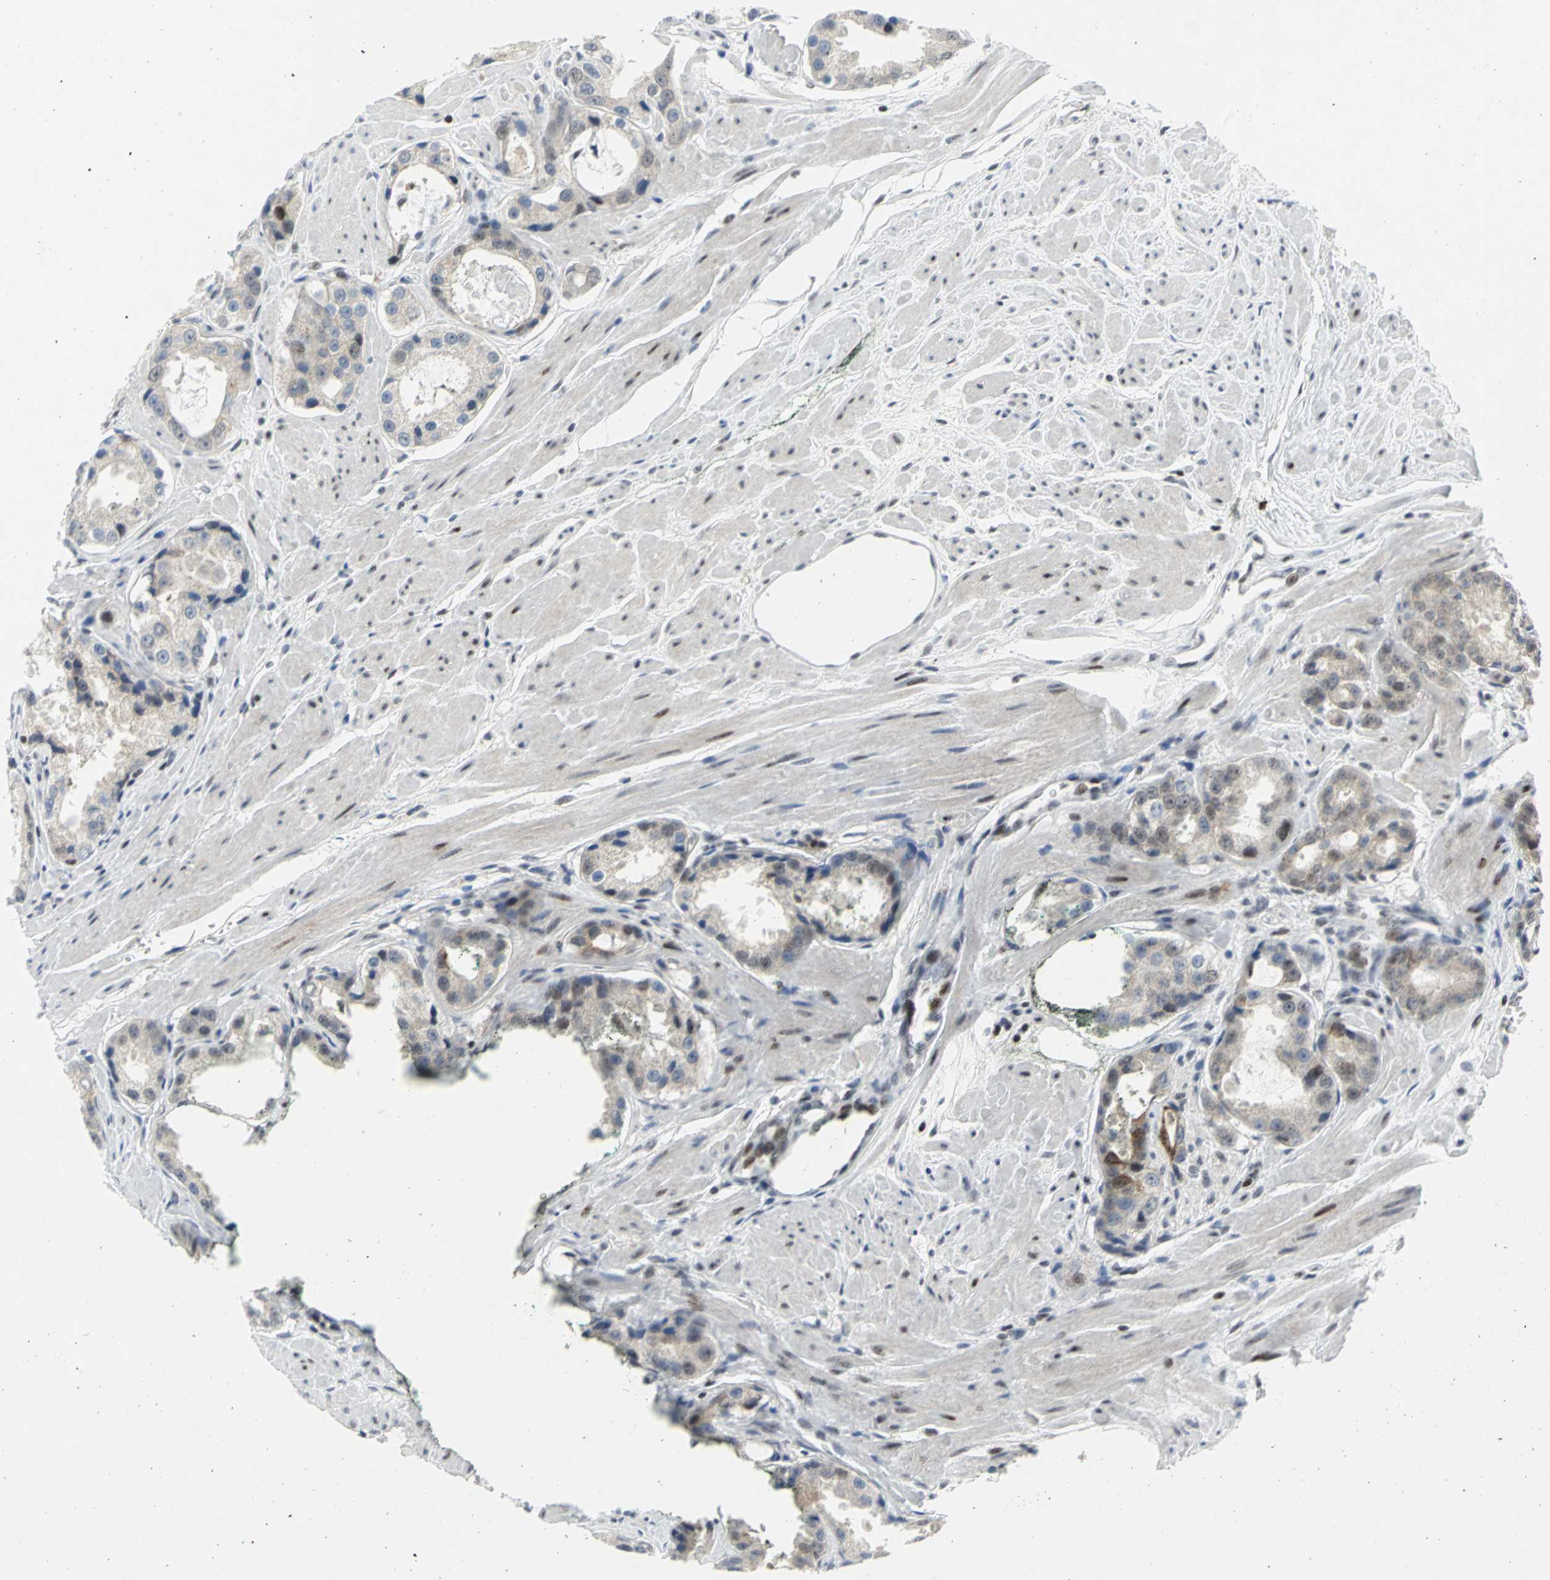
{"staining": {"intensity": "weak", "quantity": "<25%", "location": "nuclear"}, "tissue": "prostate cancer", "cell_type": "Tumor cells", "image_type": "cancer", "snomed": [{"axis": "morphology", "description": "Adenocarcinoma, Medium grade"}, {"axis": "topography", "description": "Prostate"}], "caption": "DAB immunohistochemical staining of prostate medium-grade adenocarcinoma demonstrates no significant positivity in tumor cells.", "gene": "RPA1", "patient": {"sex": "male", "age": 60}}